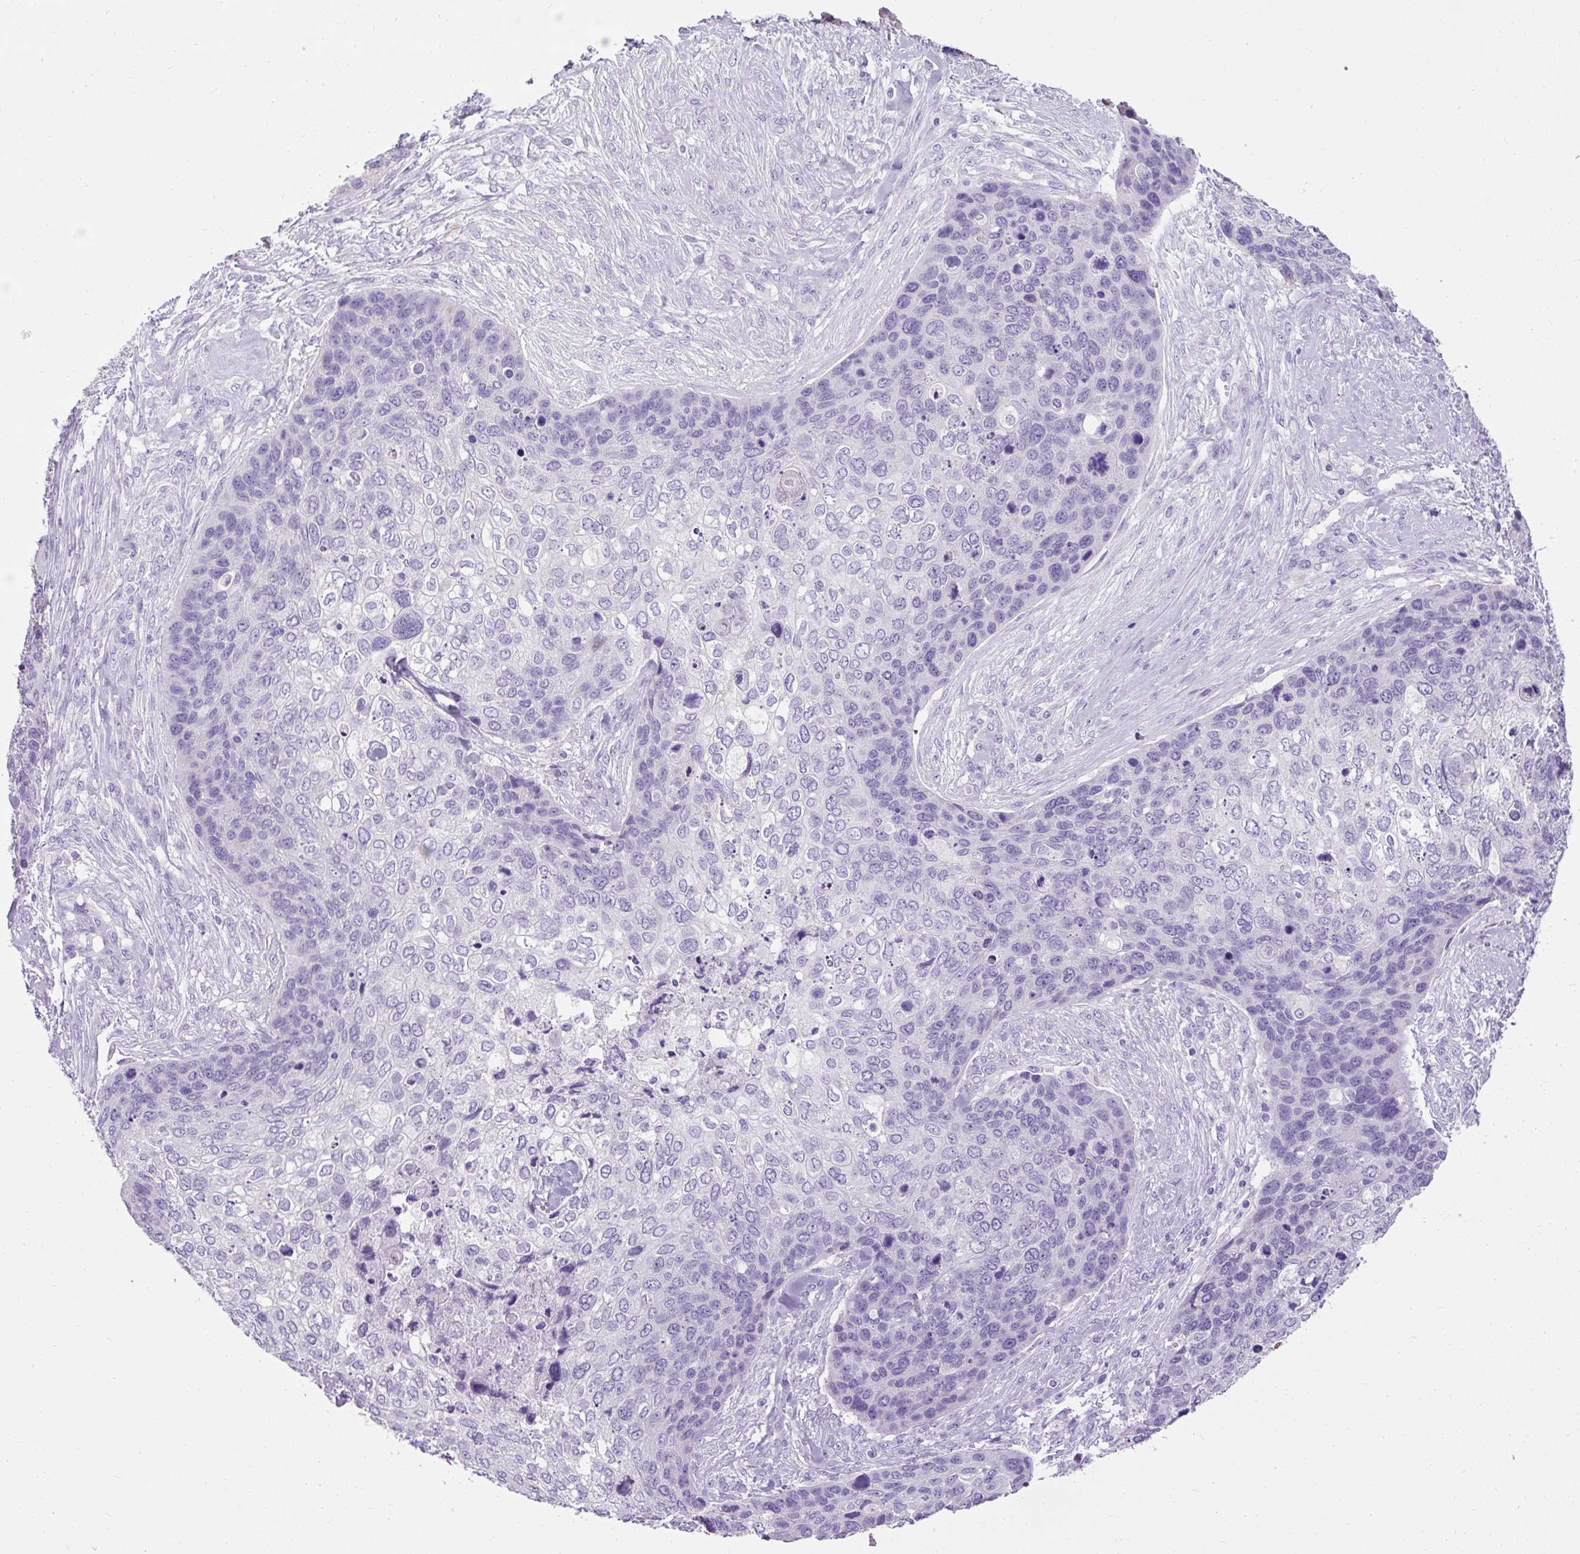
{"staining": {"intensity": "negative", "quantity": "none", "location": "none"}, "tissue": "skin cancer", "cell_type": "Tumor cells", "image_type": "cancer", "snomed": [{"axis": "morphology", "description": "Basal cell carcinoma"}, {"axis": "topography", "description": "Skin"}], "caption": "The IHC photomicrograph has no significant staining in tumor cells of skin basal cell carcinoma tissue. (Brightfield microscopy of DAB (3,3'-diaminobenzidine) IHC at high magnification).", "gene": "C2CD4C", "patient": {"sex": "female", "age": 74}}